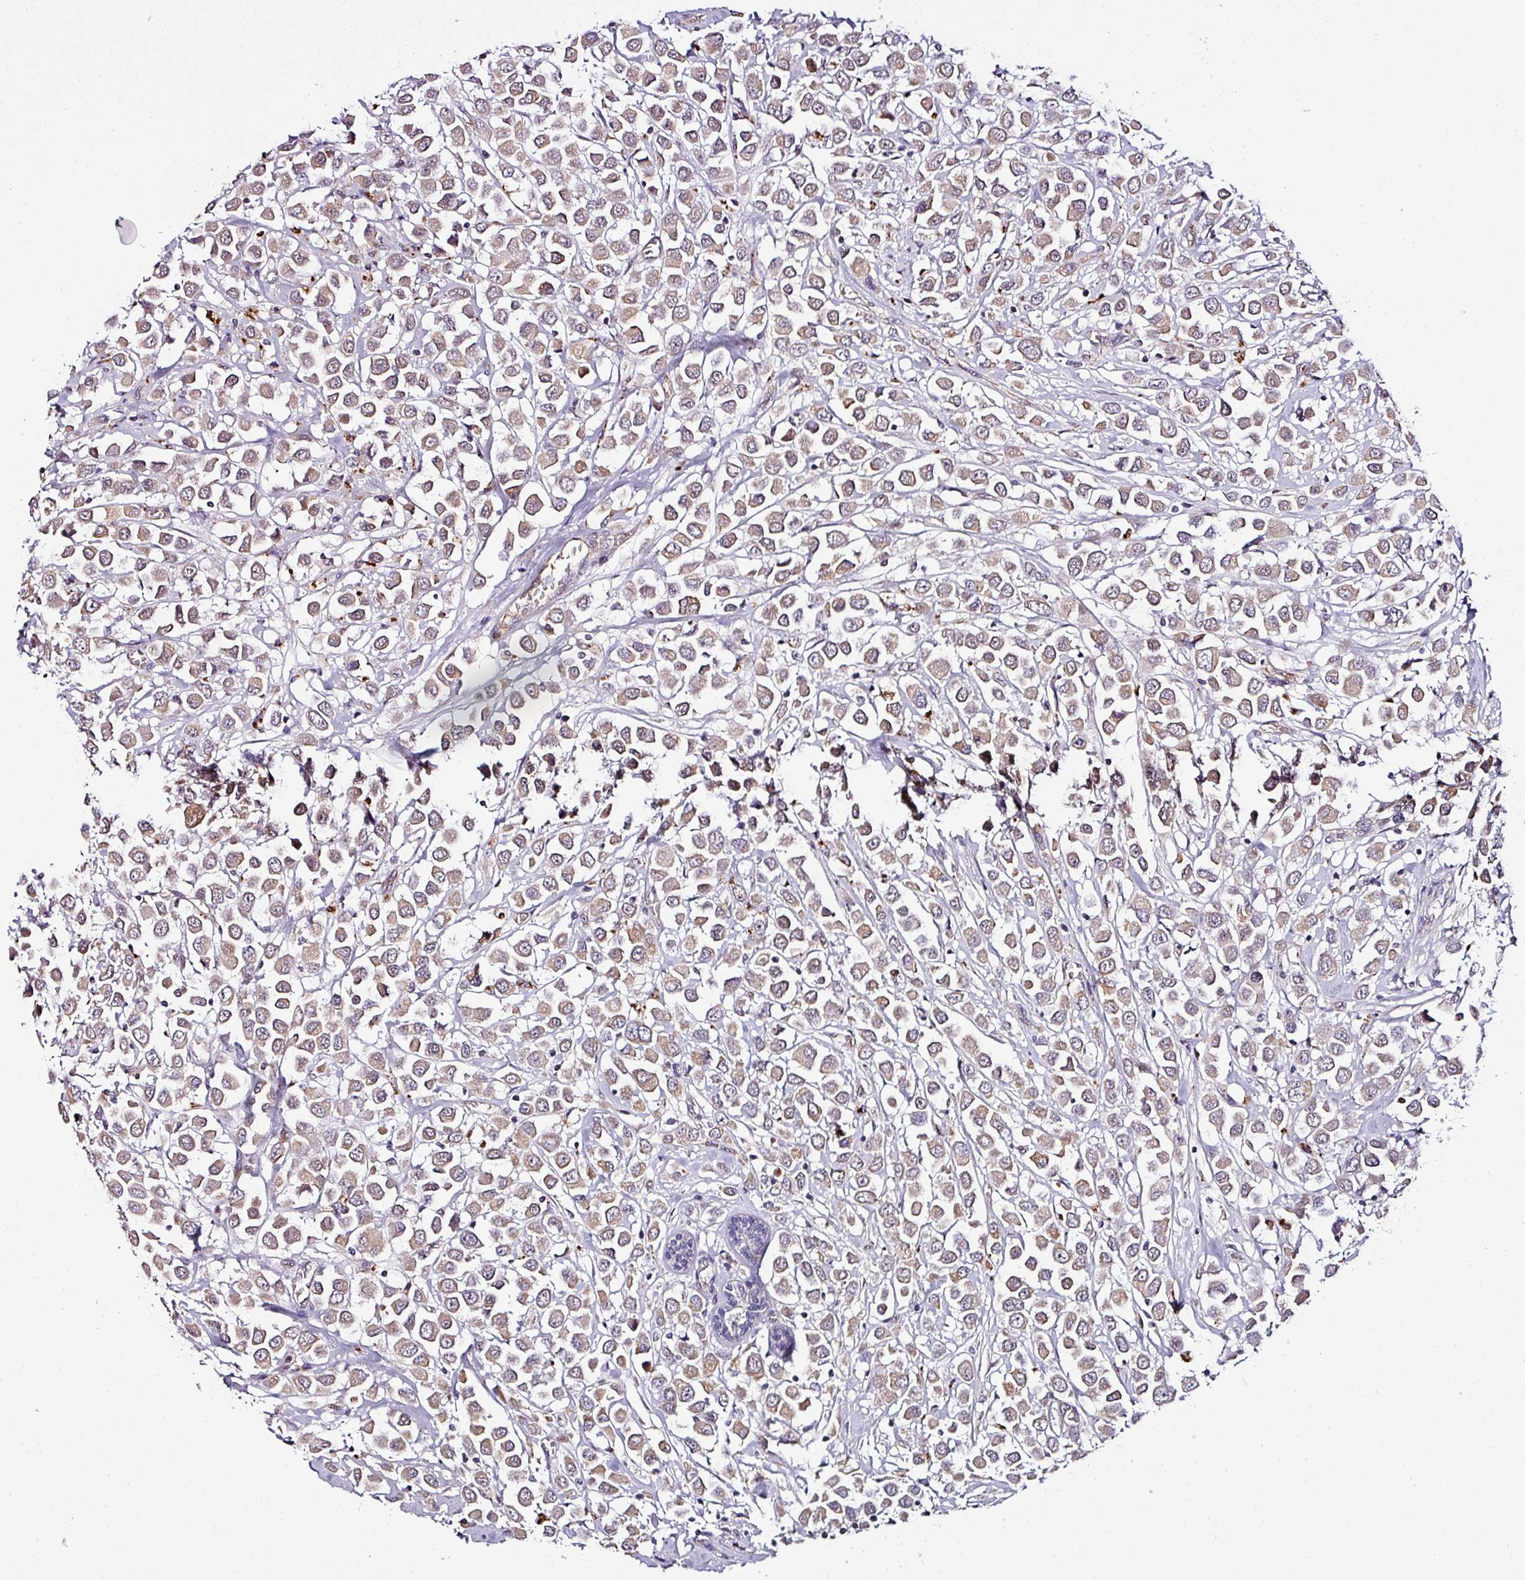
{"staining": {"intensity": "weak", "quantity": ">75%", "location": "cytoplasmic/membranous"}, "tissue": "breast cancer", "cell_type": "Tumor cells", "image_type": "cancer", "snomed": [{"axis": "morphology", "description": "Duct carcinoma"}, {"axis": "topography", "description": "Breast"}], "caption": "Protein staining of infiltrating ductal carcinoma (breast) tissue reveals weak cytoplasmic/membranous positivity in approximately >75% of tumor cells.", "gene": "NAPSA", "patient": {"sex": "female", "age": 61}}